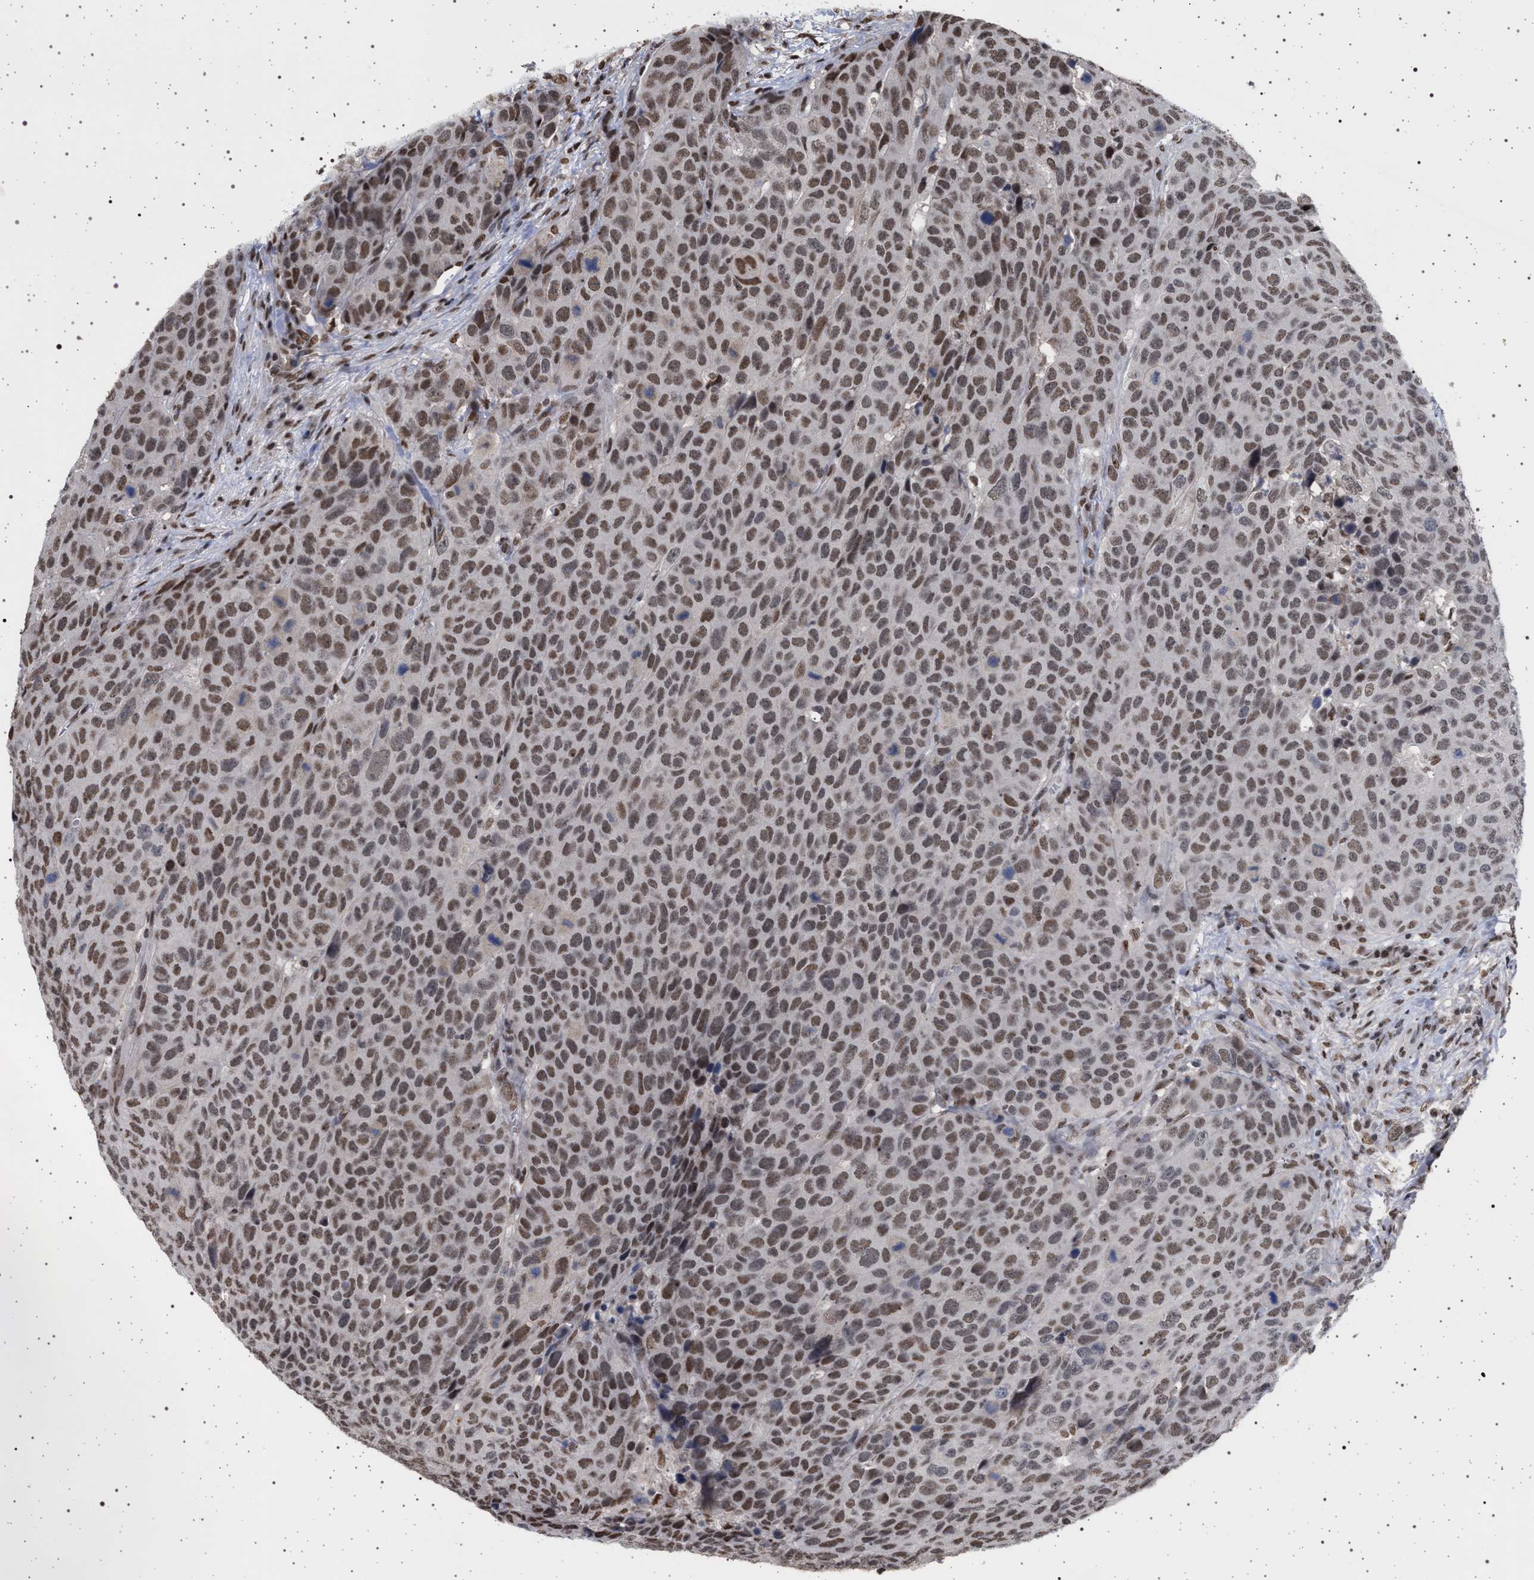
{"staining": {"intensity": "moderate", "quantity": ">75%", "location": "nuclear"}, "tissue": "head and neck cancer", "cell_type": "Tumor cells", "image_type": "cancer", "snomed": [{"axis": "morphology", "description": "Squamous cell carcinoma, NOS"}, {"axis": "topography", "description": "Head-Neck"}], "caption": "High-power microscopy captured an IHC histopathology image of squamous cell carcinoma (head and neck), revealing moderate nuclear expression in approximately >75% of tumor cells.", "gene": "PHF12", "patient": {"sex": "male", "age": 66}}